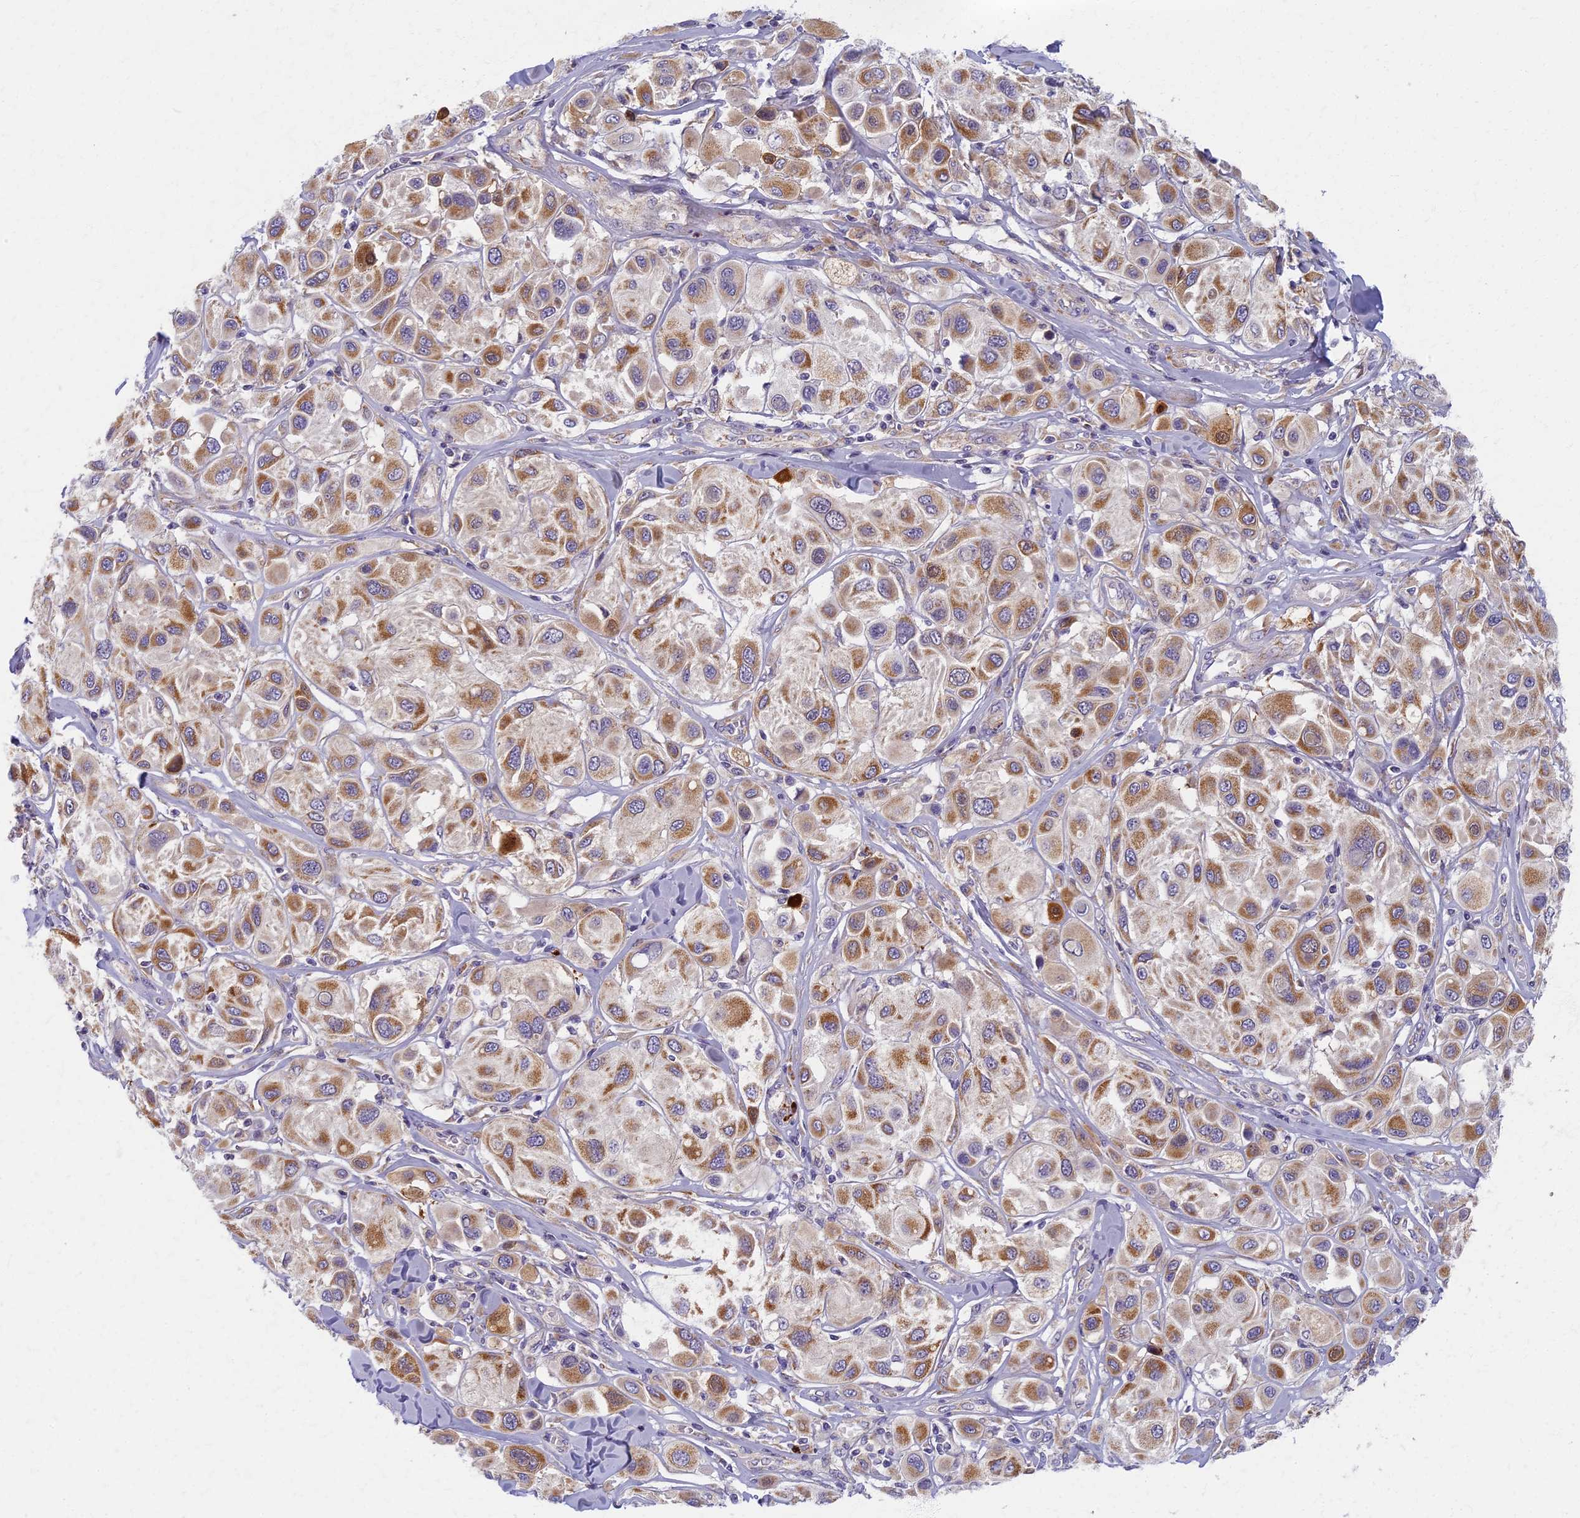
{"staining": {"intensity": "moderate", "quantity": ">75%", "location": "cytoplasmic/membranous"}, "tissue": "melanoma", "cell_type": "Tumor cells", "image_type": "cancer", "snomed": [{"axis": "morphology", "description": "Malignant melanoma, Metastatic site"}, {"axis": "topography", "description": "Skin"}], "caption": "Tumor cells show moderate cytoplasmic/membranous staining in about >75% of cells in malignant melanoma (metastatic site).", "gene": "MRPS25", "patient": {"sex": "male", "age": 41}}